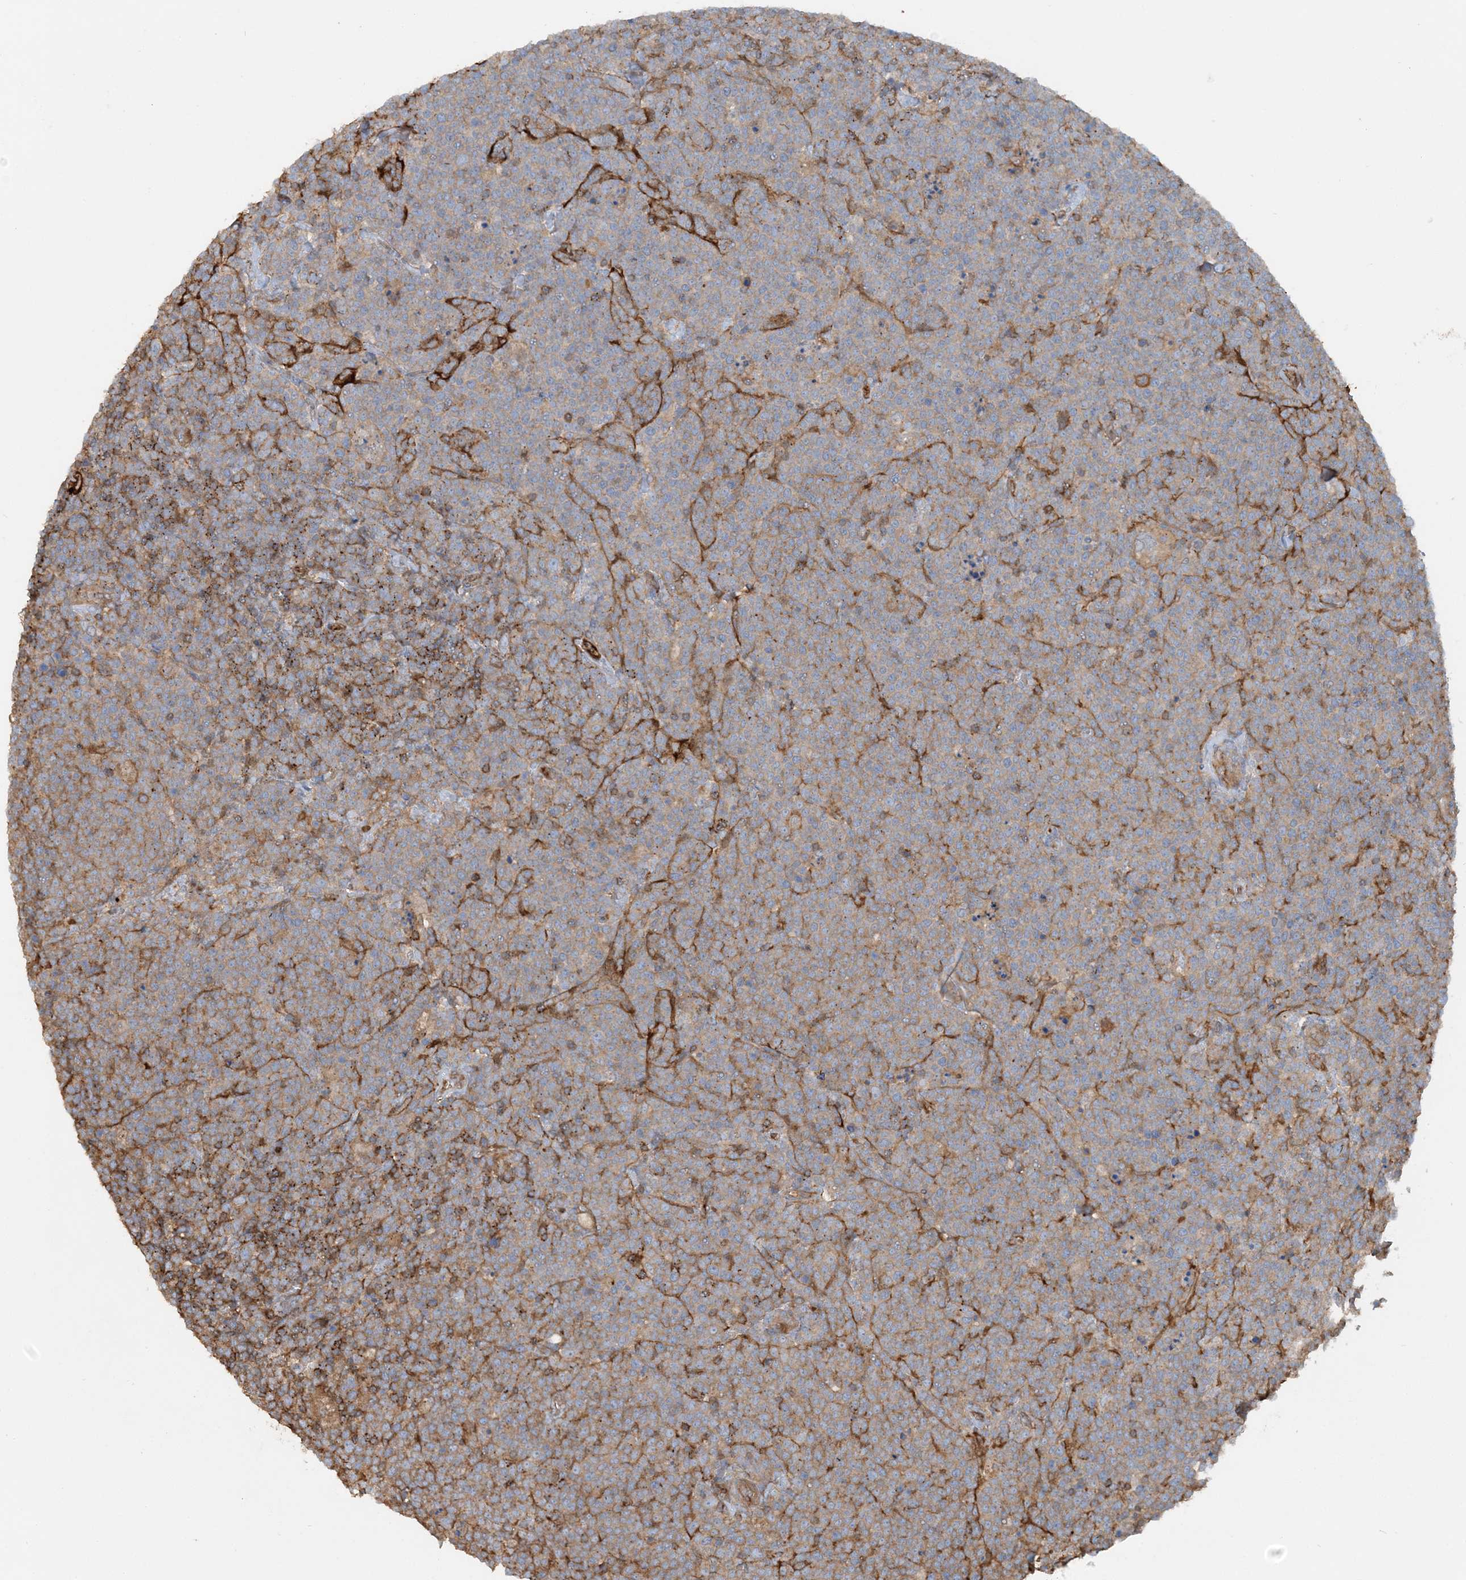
{"staining": {"intensity": "weak", "quantity": "25%-75%", "location": "cytoplasmic/membranous"}, "tissue": "lymphoma", "cell_type": "Tumor cells", "image_type": "cancer", "snomed": [{"axis": "morphology", "description": "Malignant lymphoma, non-Hodgkin's type, High grade"}, {"axis": "topography", "description": "Lymph node"}], "caption": "Lymphoma stained for a protein (brown) displays weak cytoplasmic/membranous positive positivity in approximately 25%-75% of tumor cells.", "gene": "DSTN", "patient": {"sex": "male", "age": 61}}